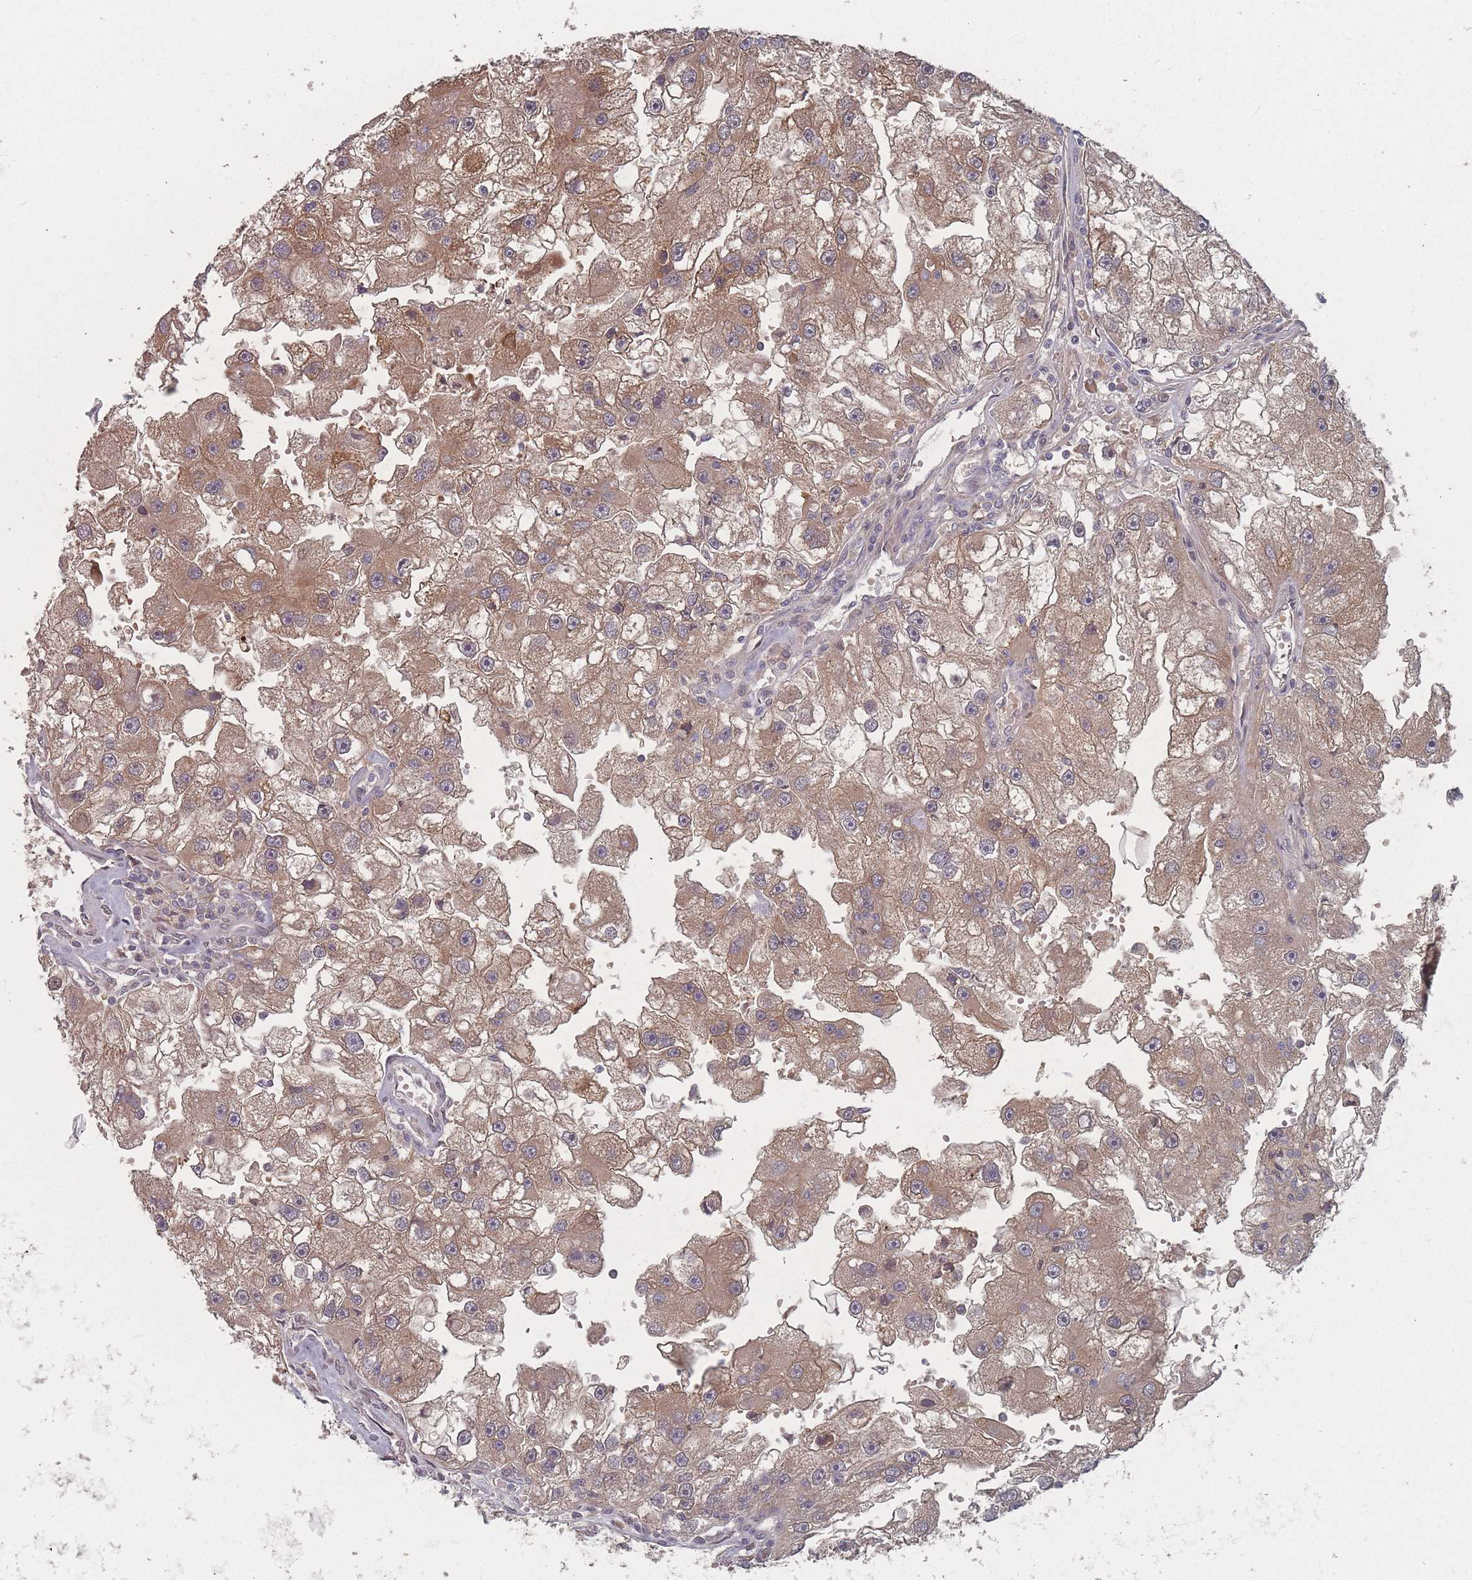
{"staining": {"intensity": "moderate", "quantity": ">75%", "location": "cytoplasmic/membranous"}, "tissue": "renal cancer", "cell_type": "Tumor cells", "image_type": "cancer", "snomed": [{"axis": "morphology", "description": "Adenocarcinoma, NOS"}, {"axis": "topography", "description": "Kidney"}], "caption": "Moderate cytoplasmic/membranous staining for a protein is appreciated in approximately >75% of tumor cells of adenocarcinoma (renal) using IHC.", "gene": "TBC1D25", "patient": {"sex": "male", "age": 63}}